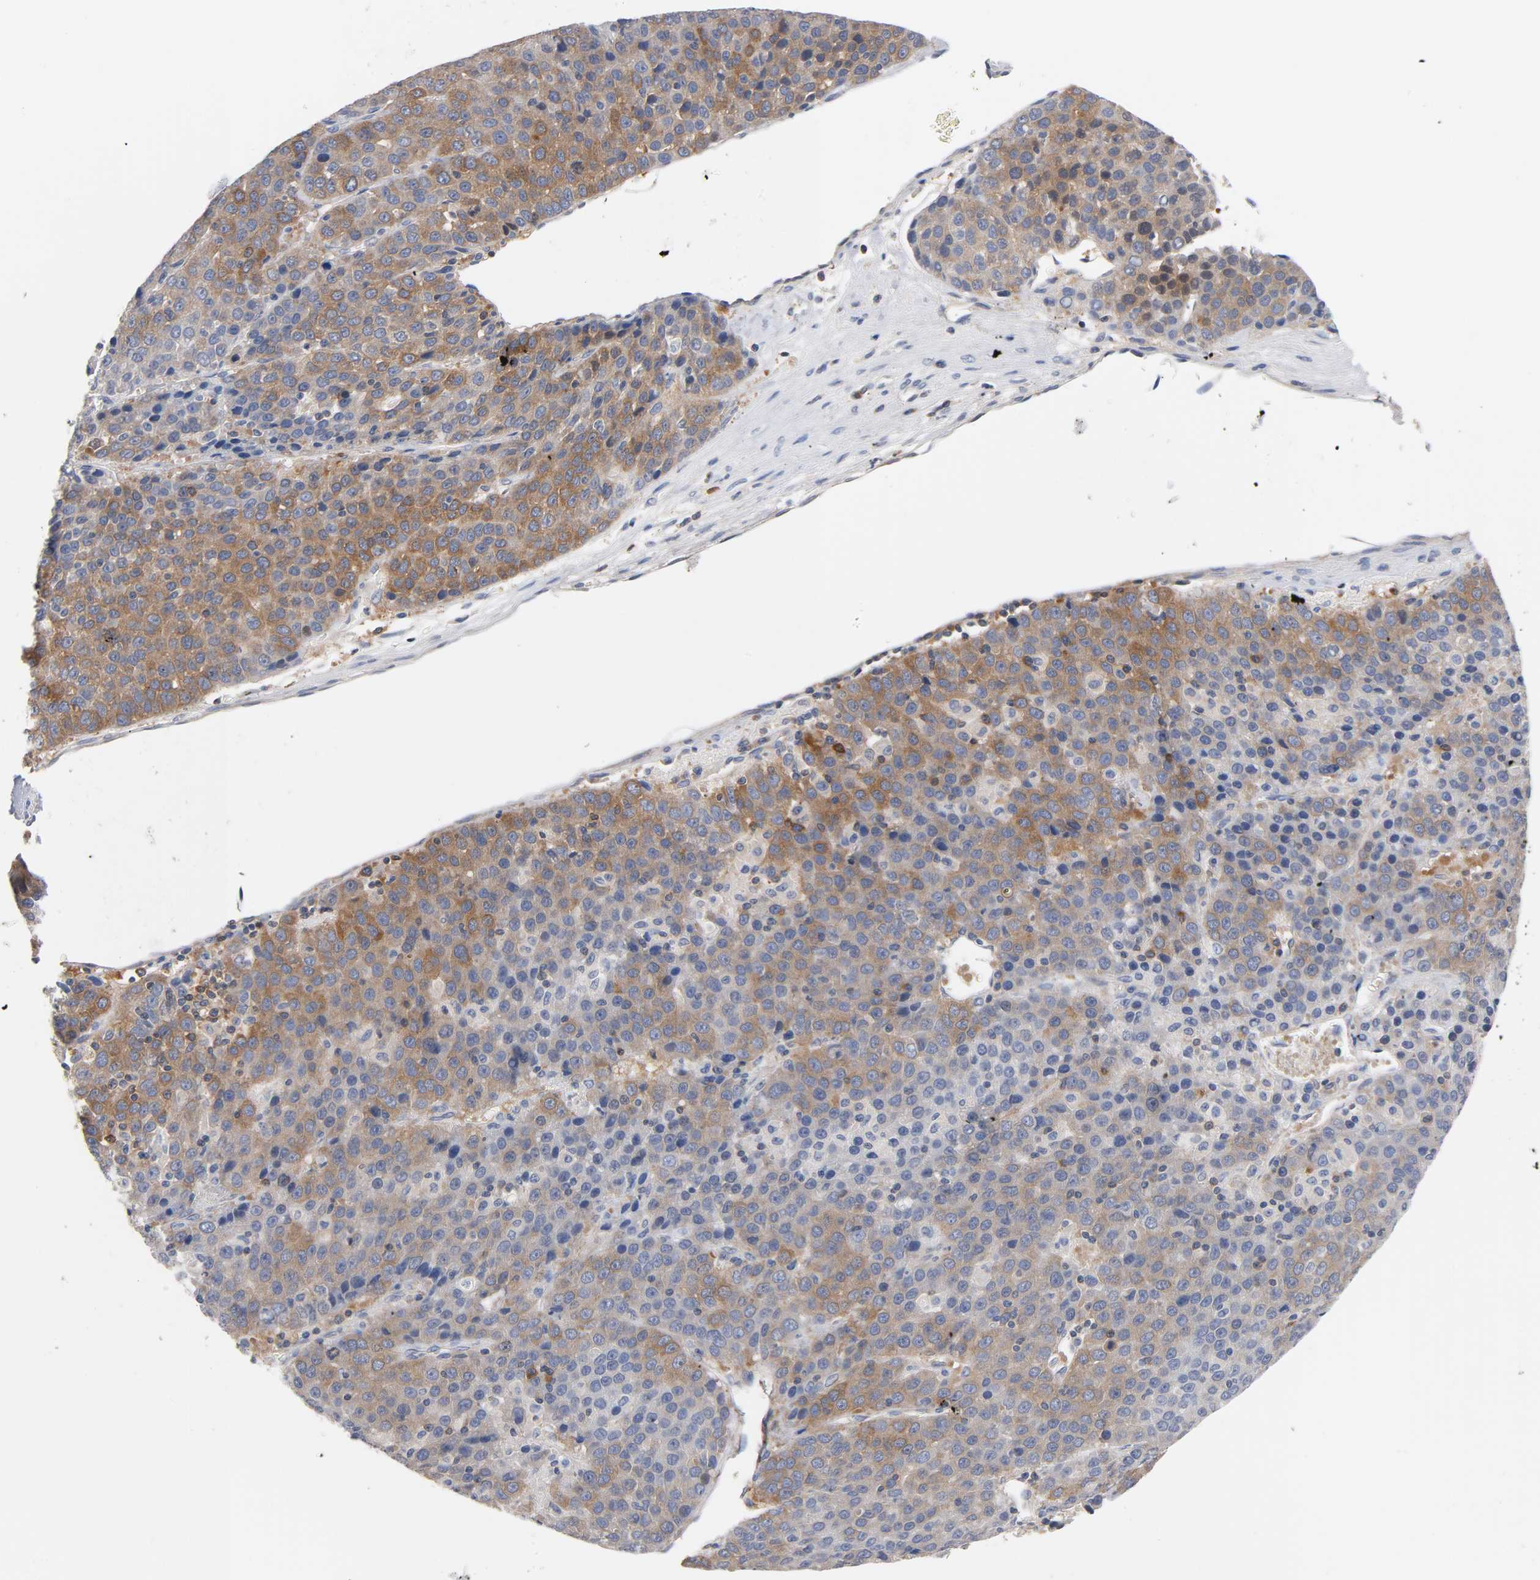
{"staining": {"intensity": "moderate", "quantity": ">75%", "location": "cytoplasmic/membranous"}, "tissue": "liver cancer", "cell_type": "Tumor cells", "image_type": "cancer", "snomed": [{"axis": "morphology", "description": "Carcinoma, Hepatocellular, NOS"}, {"axis": "topography", "description": "Liver"}], "caption": "A micrograph of human liver cancer (hepatocellular carcinoma) stained for a protein demonstrates moderate cytoplasmic/membranous brown staining in tumor cells.", "gene": "MALT1", "patient": {"sex": "female", "age": 53}}